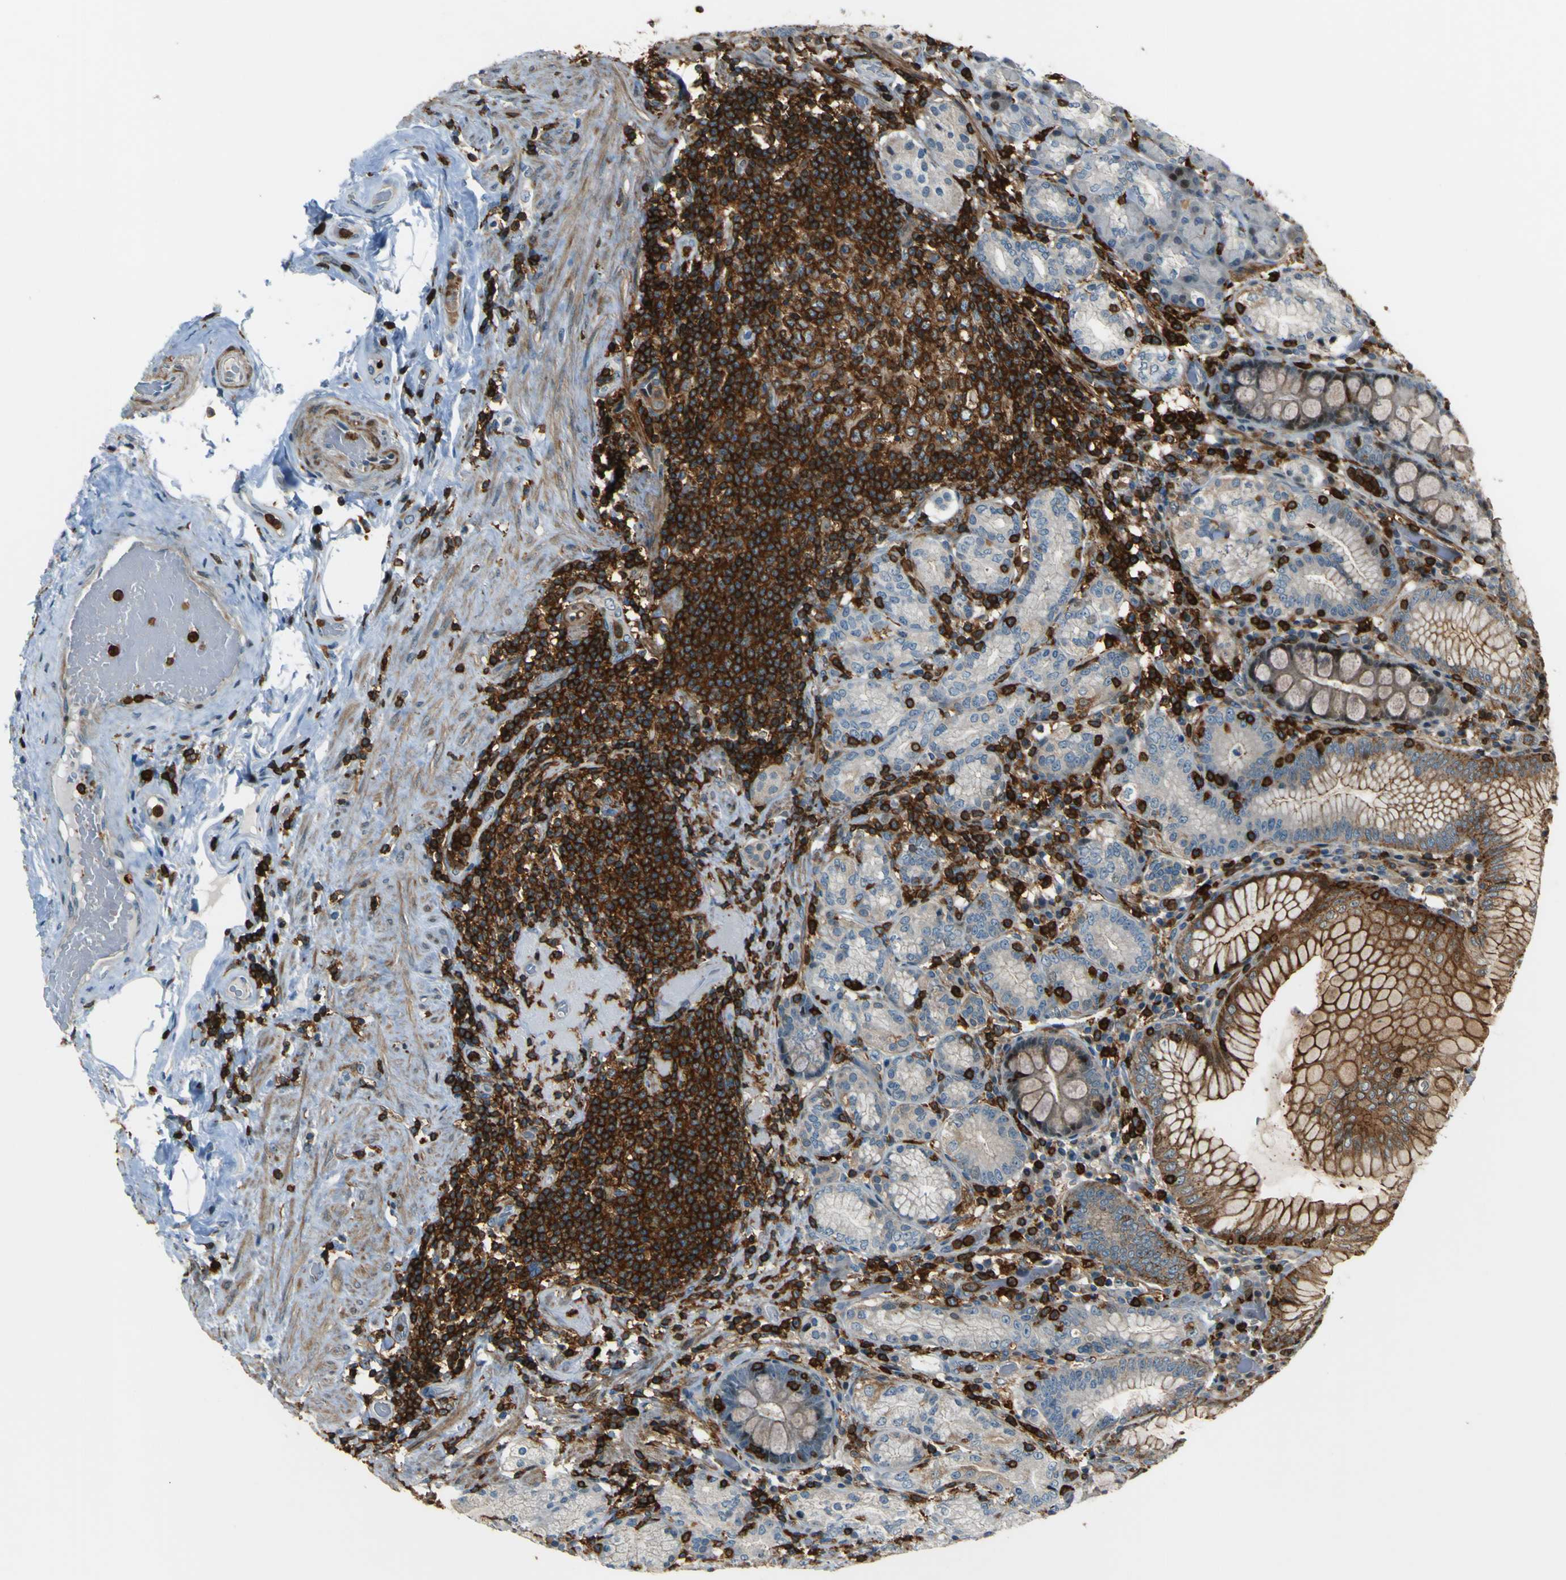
{"staining": {"intensity": "strong", "quantity": "25%-75%", "location": "cytoplasmic/membranous"}, "tissue": "stomach", "cell_type": "Glandular cells", "image_type": "normal", "snomed": [{"axis": "morphology", "description": "Normal tissue, NOS"}, {"axis": "topography", "description": "Stomach, lower"}], "caption": "Benign stomach was stained to show a protein in brown. There is high levels of strong cytoplasmic/membranous positivity in about 25%-75% of glandular cells.", "gene": "PCDHB5", "patient": {"sex": "female", "age": 76}}